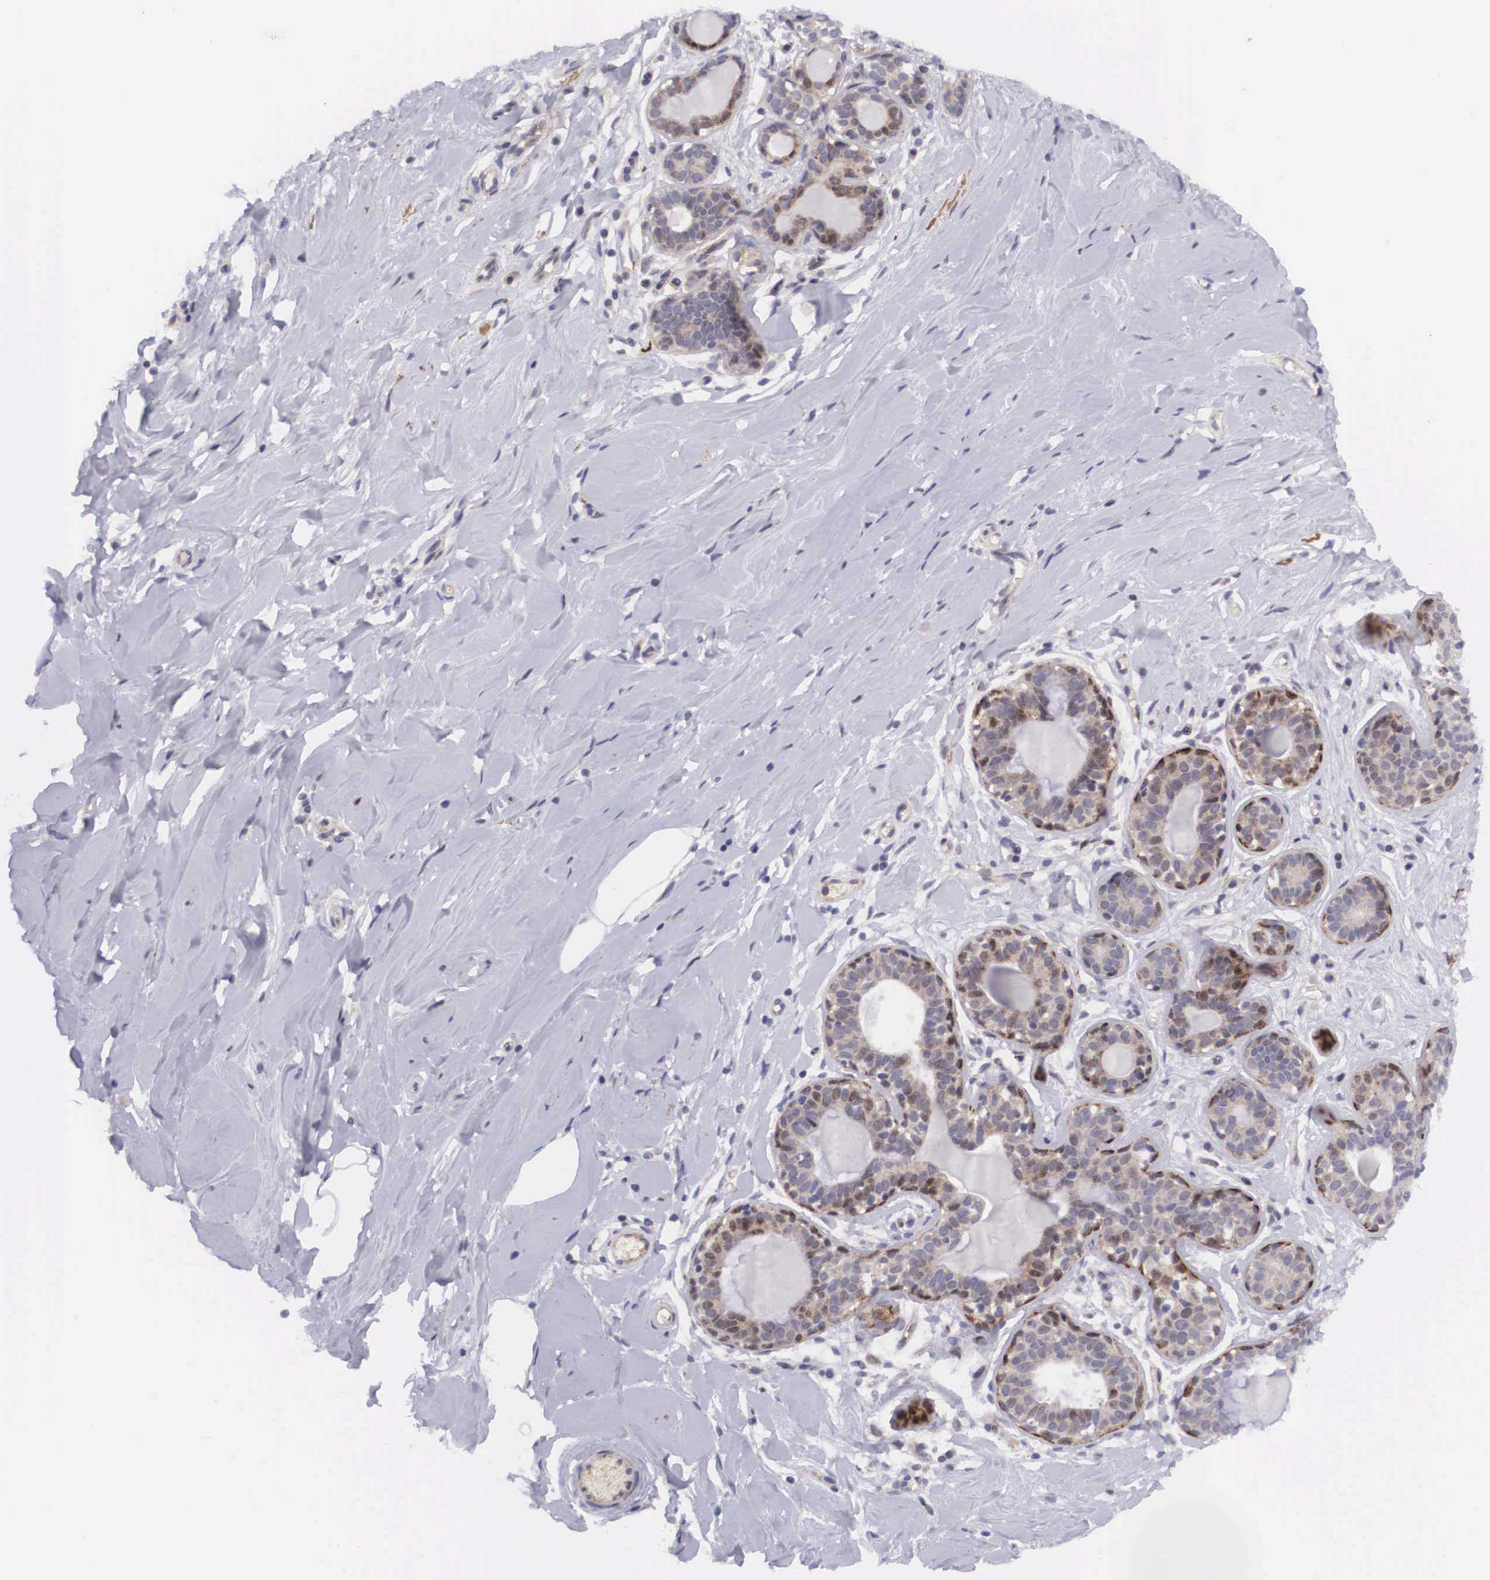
{"staining": {"intensity": "negative", "quantity": "none", "location": "none"}, "tissue": "breast", "cell_type": "Adipocytes", "image_type": "normal", "snomed": [{"axis": "morphology", "description": "Normal tissue, NOS"}, {"axis": "topography", "description": "Breast"}], "caption": "A micrograph of human breast is negative for staining in adipocytes.", "gene": "EMID1", "patient": {"sex": "female", "age": 44}}